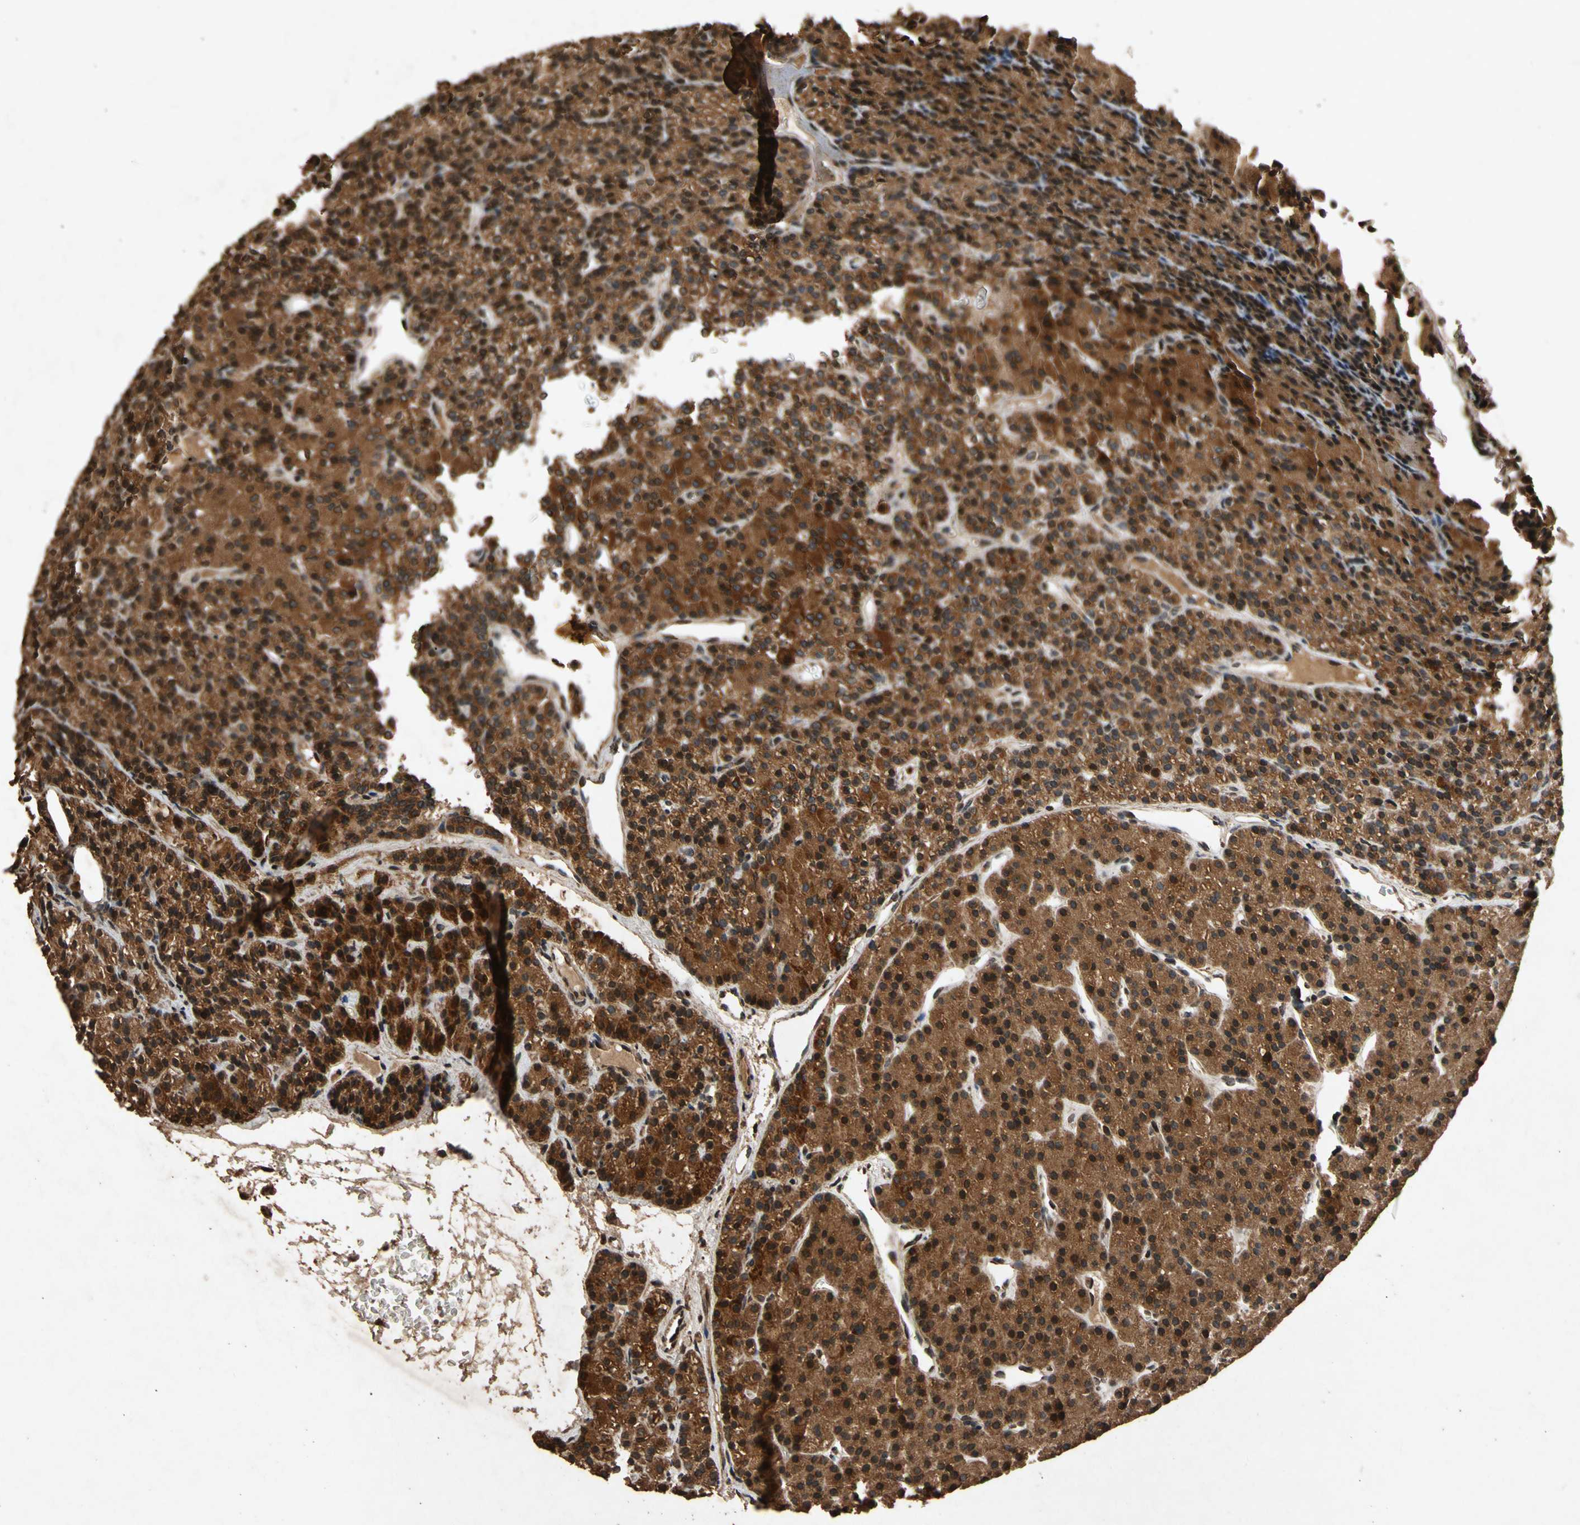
{"staining": {"intensity": "strong", "quantity": ">75%", "location": "cytoplasmic/membranous"}, "tissue": "parathyroid gland", "cell_type": "Glandular cells", "image_type": "normal", "snomed": [{"axis": "morphology", "description": "Normal tissue, NOS"}, {"axis": "morphology", "description": "Hyperplasia, NOS"}, {"axis": "topography", "description": "Parathyroid gland"}], "caption": "A brown stain highlights strong cytoplasmic/membranous staining of a protein in glandular cells of benign human parathyroid gland. The staining was performed using DAB to visualize the protein expression in brown, while the nuclei were stained in blue with hematoxylin (Magnification: 20x).", "gene": "TXN2", "patient": {"sex": "male", "age": 44}}